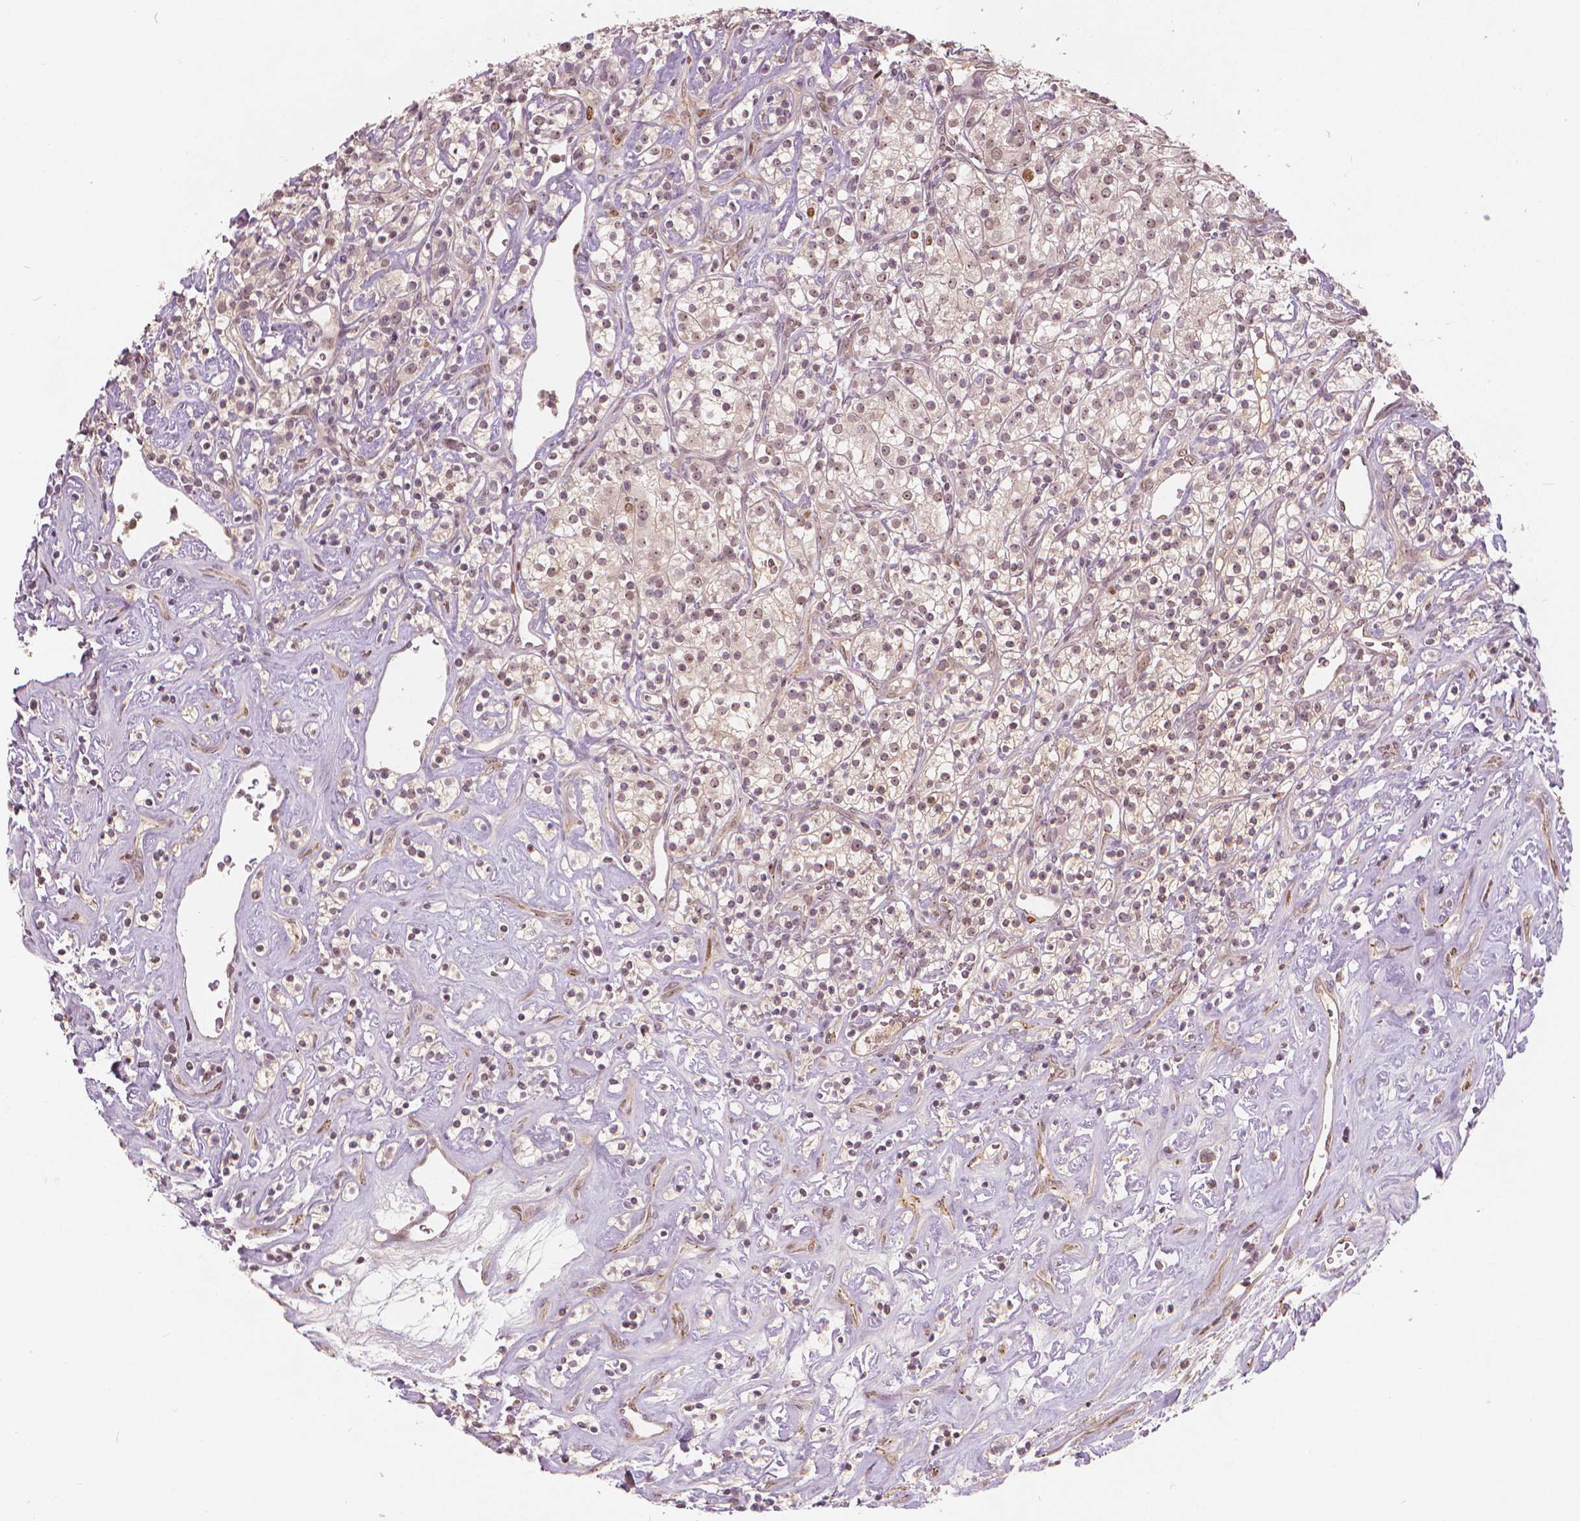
{"staining": {"intensity": "weak", "quantity": "<25%", "location": "nuclear"}, "tissue": "renal cancer", "cell_type": "Tumor cells", "image_type": "cancer", "snomed": [{"axis": "morphology", "description": "Adenocarcinoma, NOS"}, {"axis": "topography", "description": "Kidney"}], "caption": "Immunohistochemical staining of human renal cancer (adenocarcinoma) displays no significant expression in tumor cells.", "gene": "NSD2", "patient": {"sex": "male", "age": 77}}